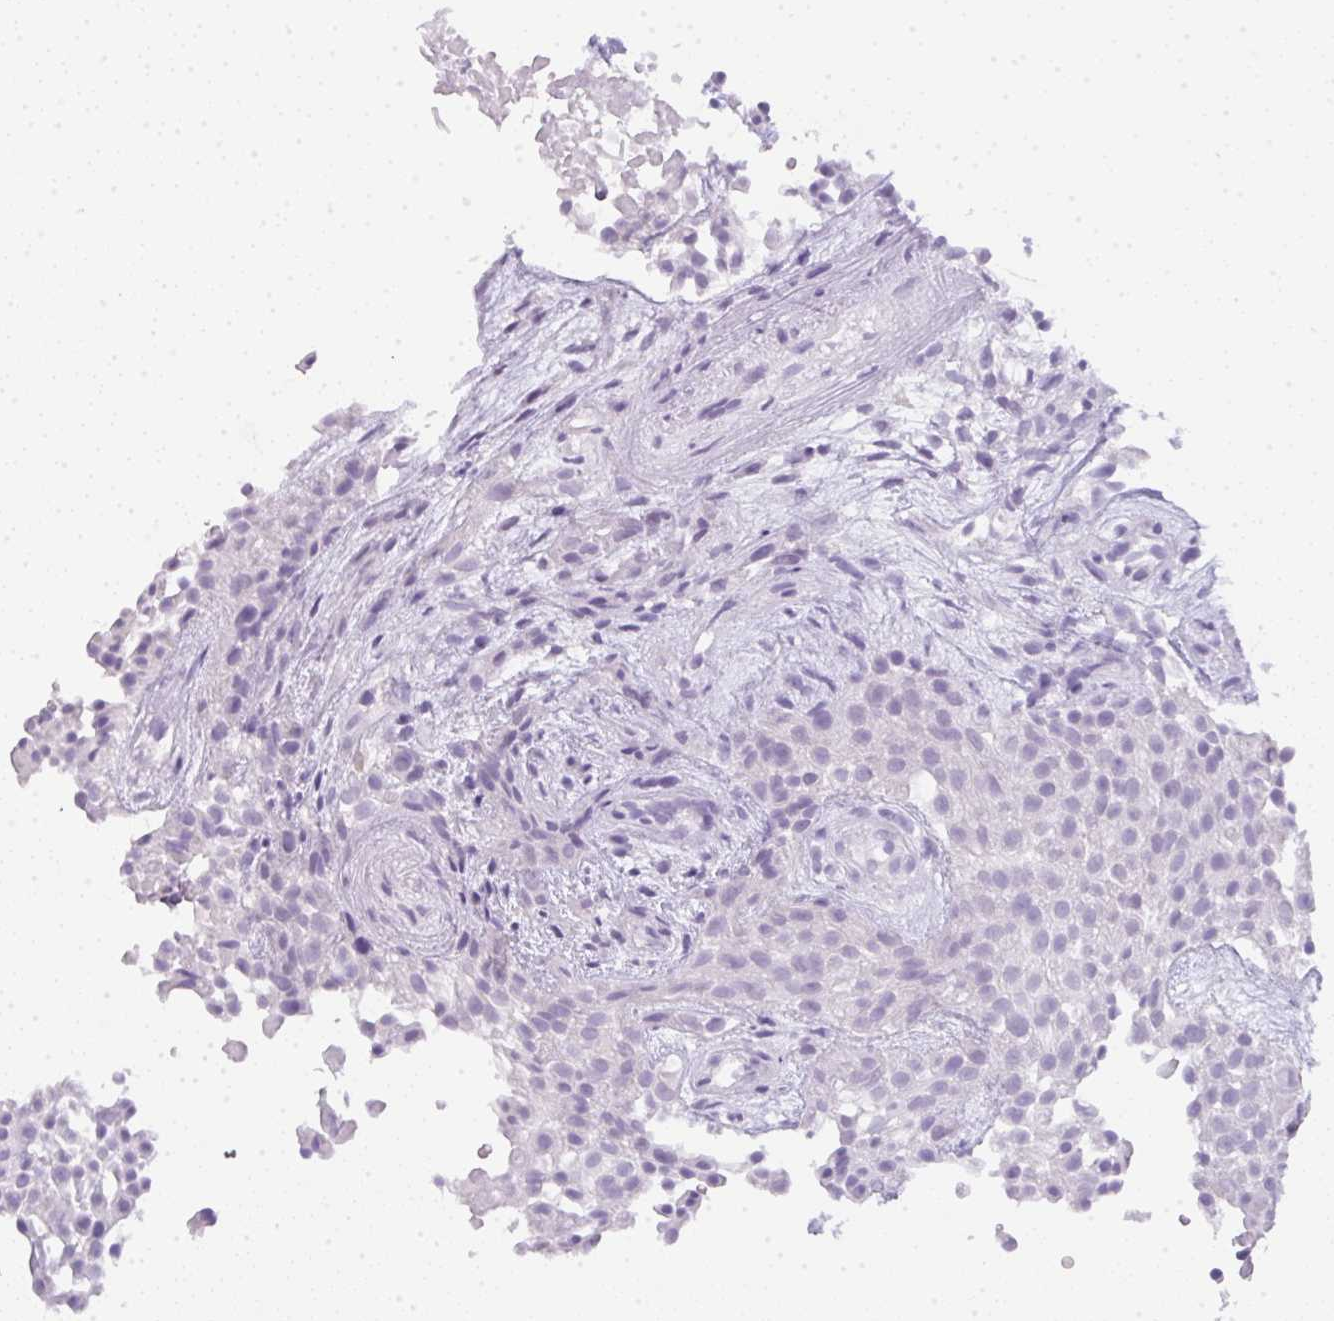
{"staining": {"intensity": "negative", "quantity": "none", "location": "none"}, "tissue": "urothelial cancer", "cell_type": "Tumor cells", "image_type": "cancer", "snomed": [{"axis": "morphology", "description": "Urothelial carcinoma, High grade"}, {"axis": "topography", "description": "Urinary bladder"}], "caption": "An image of human urothelial carcinoma (high-grade) is negative for staining in tumor cells. Nuclei are stained in blue.", "gene": "LPAR4", "patient": {"sex": "male", "age": 56}}